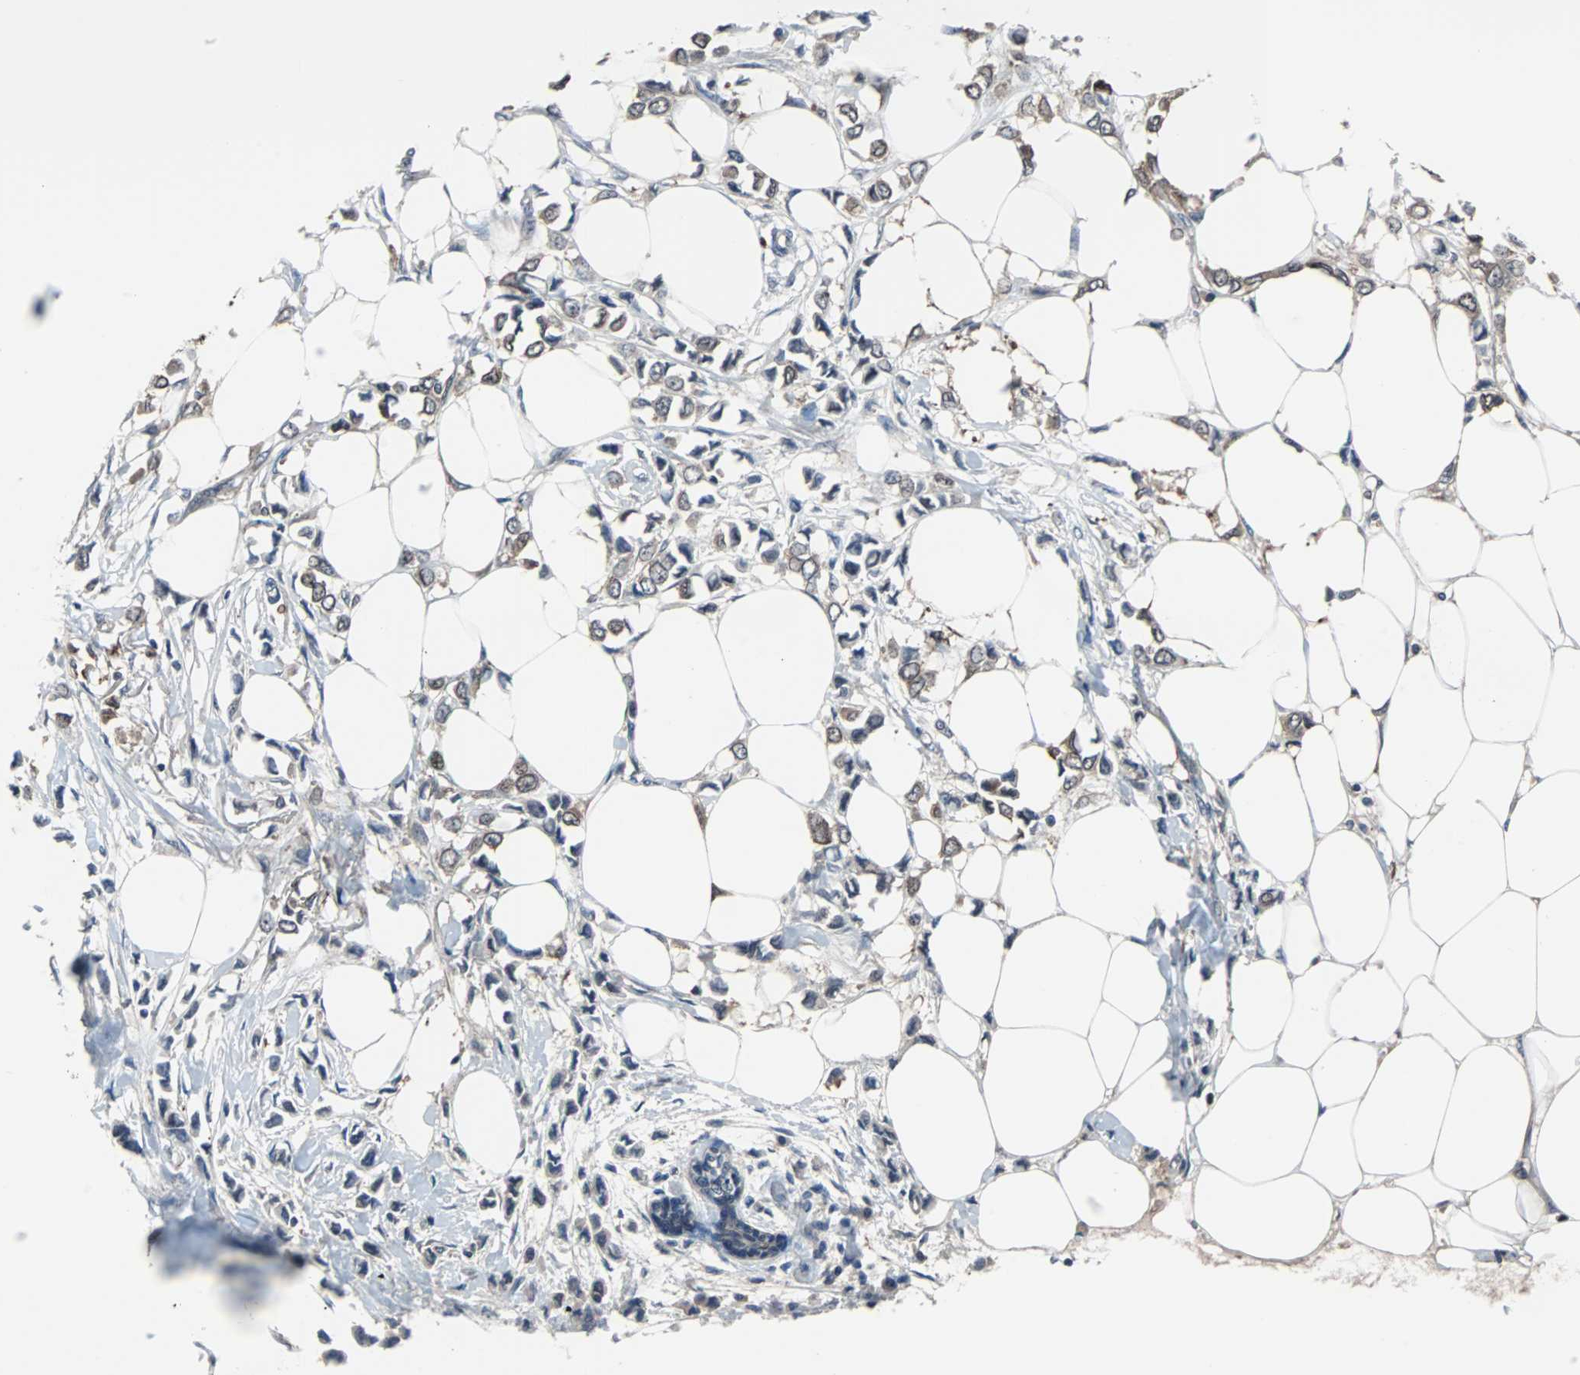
{"staining": {"intensity": "weak", "quantity": "25%-75%", "location": "cytoplasmic/membranous"}, "tissue": "breast cancer", "cell_type": "Tumor cells", "image_type": "cancer", "snomed": [{"axis": "morphology", "description": "Lobular carcinoma"}, {"axis": "topography", "description": "Breast"}], "caption": "Immunohistochemistry (IHC) image of neoplastic tissue: lobular carcinoma (breast) stained using IHC reveals low levels of weak protein expression localized specifically in the cytoplasmic/membranous of tumor cells, appearing as a cytoplasmic/membranous brown color.", "gene": "PAK1", "patient": {"sex": "female", "age": 51}}